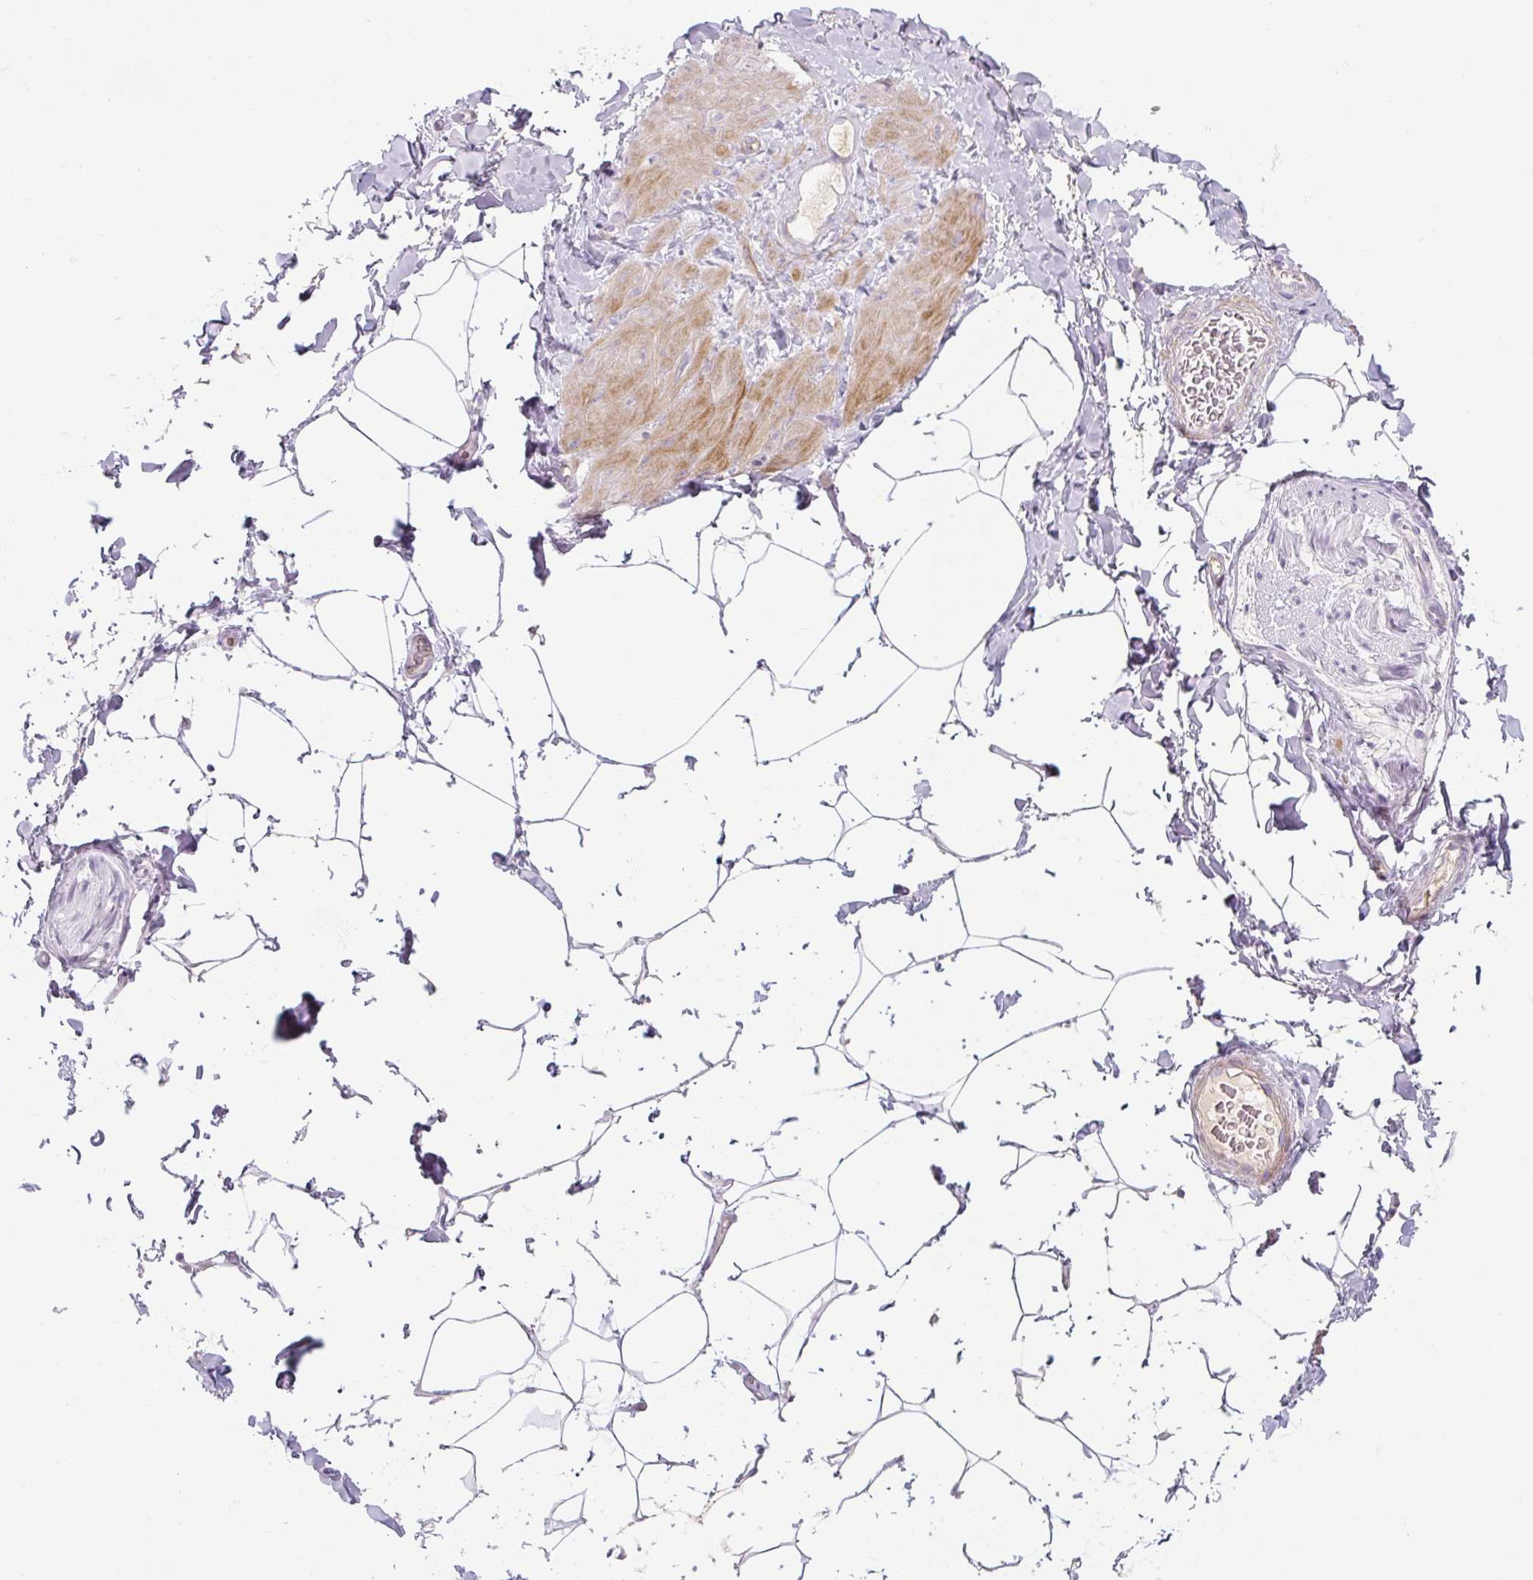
{"staining": {"intensity": "negative", "quantity": "none", "location": "none"}, "tissue": "adipose tissue", "cell_type": "Adipocytes", "image_type": "normal", "snomed": [{"axis": "morphology", "description": "Normal tissue, NOS"}, {"axis": "topography", "description": "Vascular tissue"}, {"axis": "topography", "description": "Peripheral nerve tissue"}], "caption": "Immunohistochemistry (IHC) photomicrograph of unremarkable human adipose tissue stained for a protein (brown), which reveals no staining in adipocytes. Nuclei are stained in blue.", "gene": "PRM1", "patient": {"sex": "male", "age": 41}}